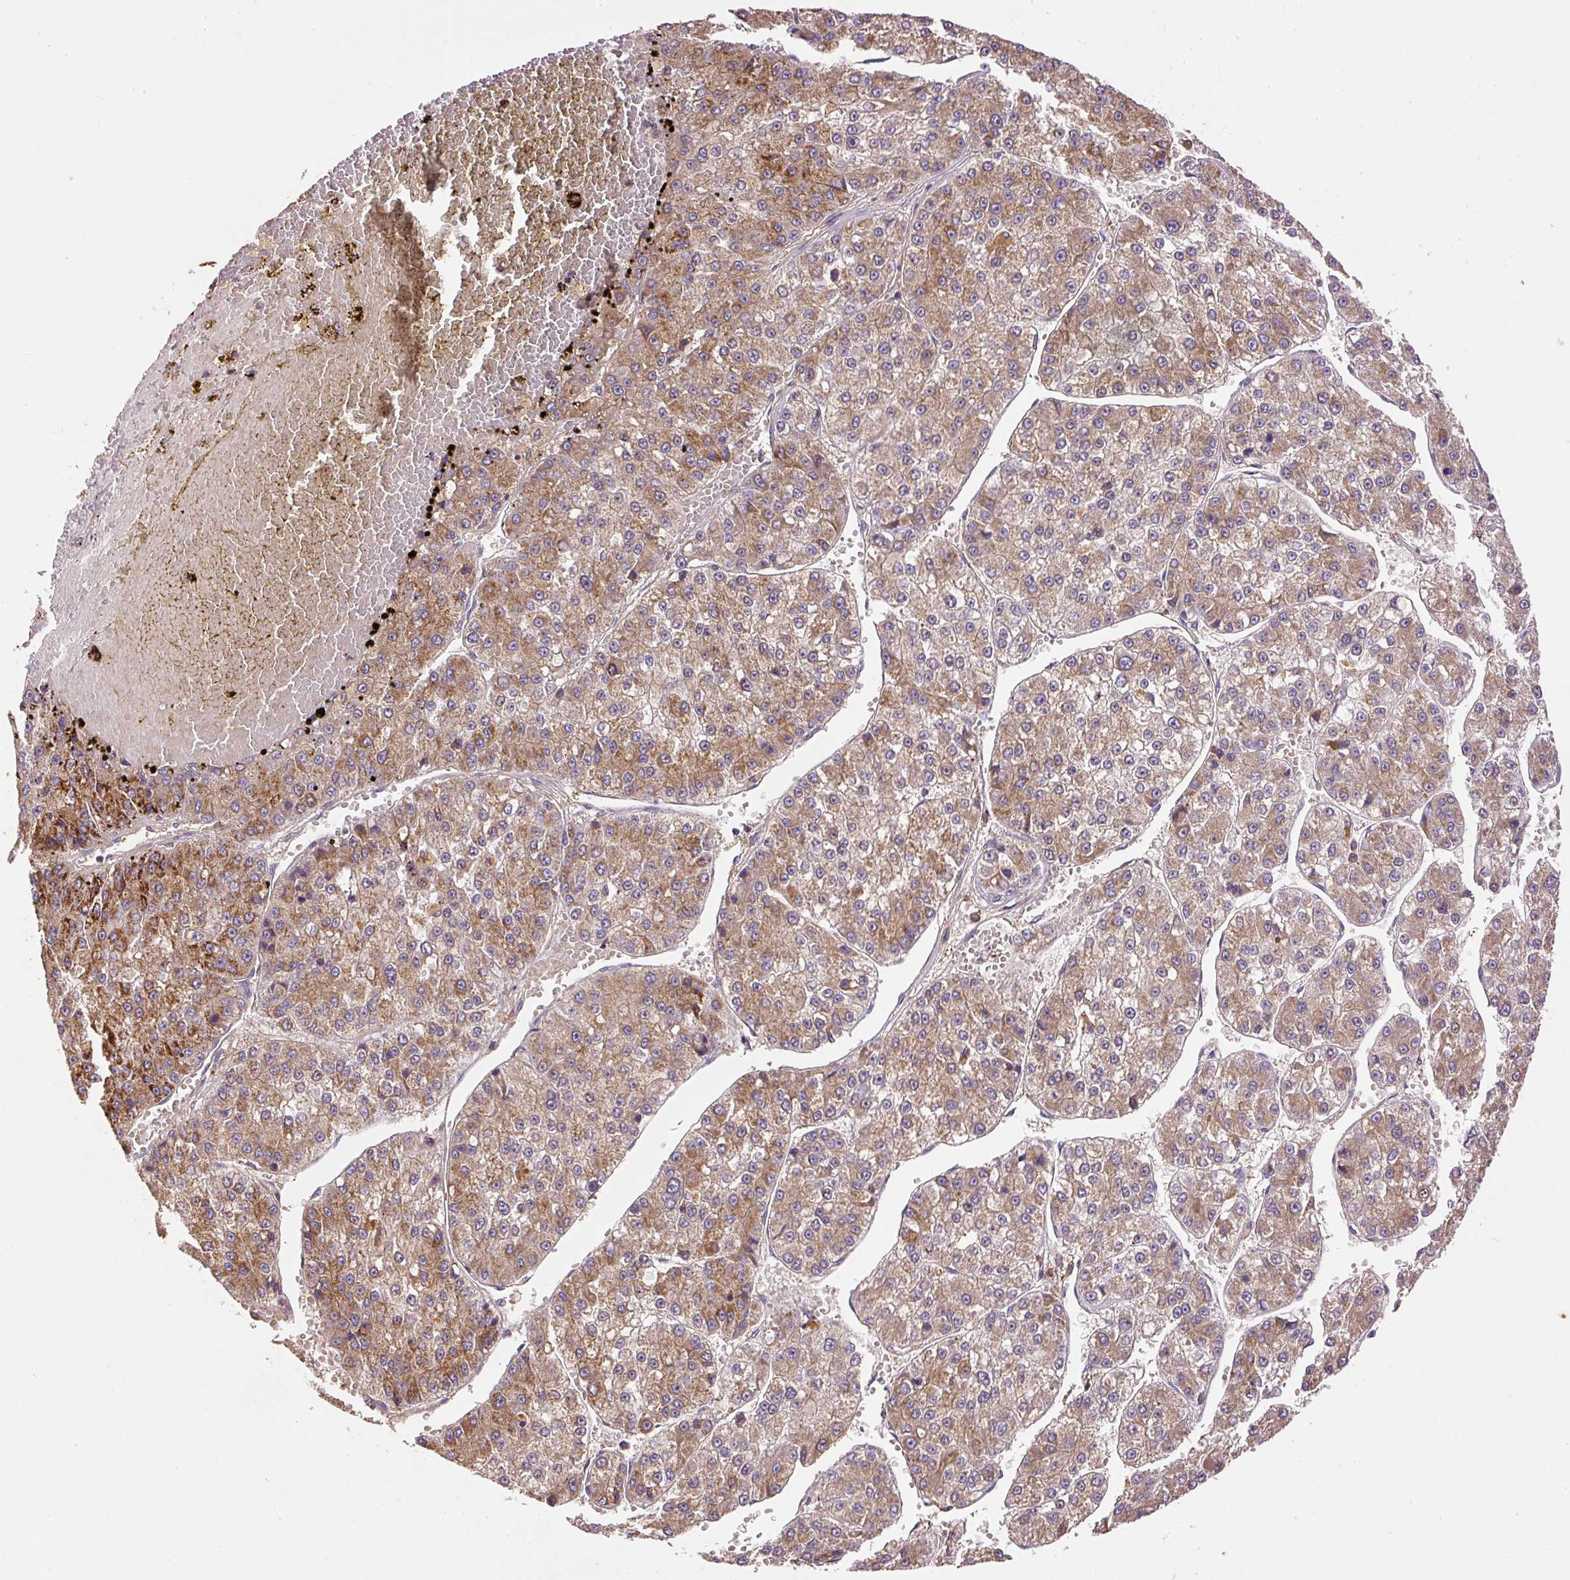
{"staining": {"intensity": "moderate", "quantity": ">75%", "location": "cytoplasmic/membranous"}, "tissue": "liver cancer", "cell_type": "Tumor cells", "image_type": "cancer", "snomed": [{"axis": "morphology", "description": "Carcinoma, Hepatocellular, NOS"}, {"axis": "topography", "description": "Liver"}], "caption": "Immunohistochemical staining of human liver cancer shows medium levels of moderate cytoplasmic/membranous expression in about >75% of tumor cells.", "gene": "DAPK1", "patient": {"sex": "female", "age": 73}}